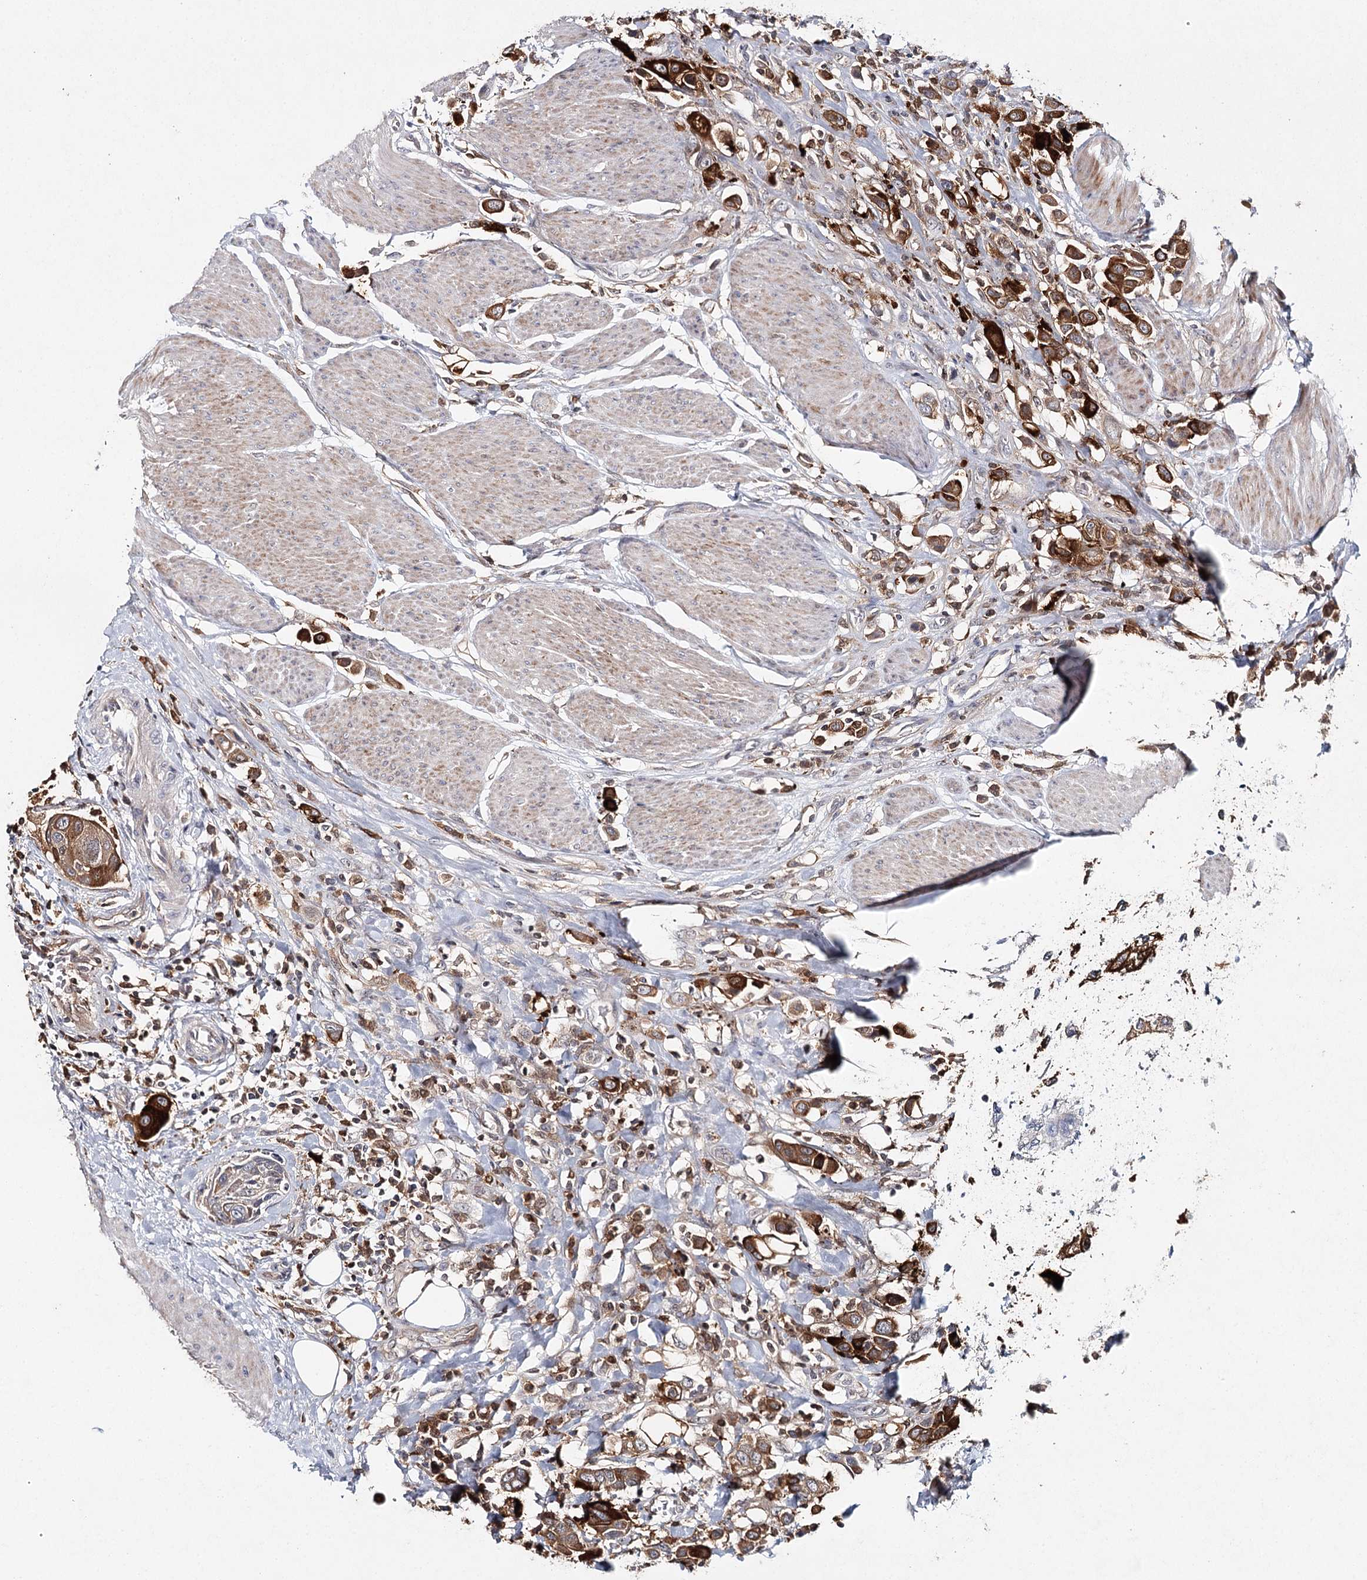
{"staining": {"intensity": "strong", "quantity": ">75%", "location": "cytoplasmic/membranous"}, "tissue": "urothelial cancer", "cell_type": "Tumor cells", "image_type": "cancer", "snomed": [{"axis": "morphology", "description": "Urothelial carcinoma, High grade"}, {"axis": "topography", "description": "Urinary bladder"}], "caption": "An IHC histopathology image of neoplastic tissue is shown. Protein staining in brown highlights strong cytoplasmic/membranous positivity in urothelial cancer within tumor cells.", "gene": "SLC41A2", "patient": {"sex": "male", "age": 50}}